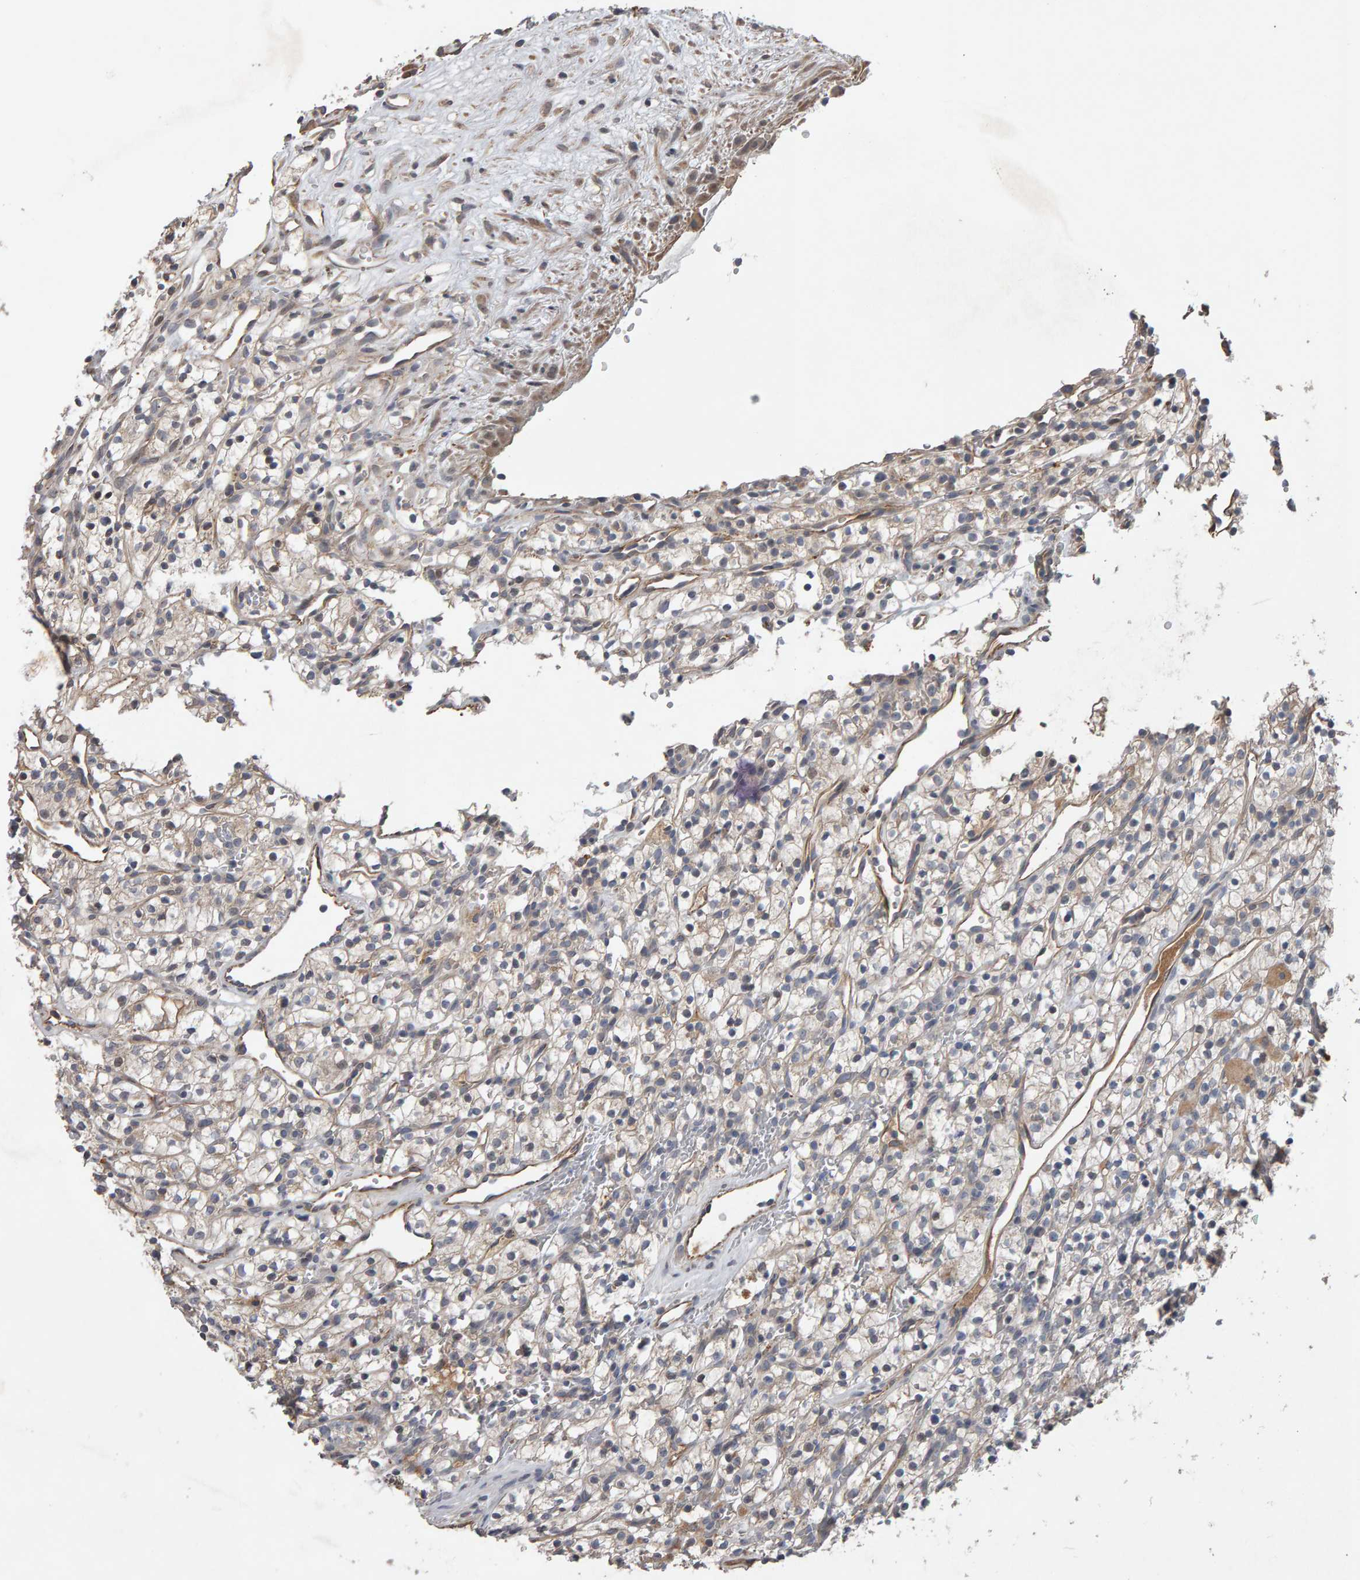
{"staining": {"intensity": "negative", "quantity": "none", "location": "none"}, "tissue": "renal cancer", "cell_type": "Tumor cells", "image_type": "cancer", "snomed": [{"axis": "morphology", "description": "Adenocarcinoma, NOS"}, {"axis": "topography", "description": "Kidney"}], "caption": "IHC histopathology image of neoplastic tissue: human adenocarcinoma (renal) stained with DAB shows no significant protein positivity in tumor cells.", "gene": "COASY", "patient": {"sex": "female", "age": 57}}